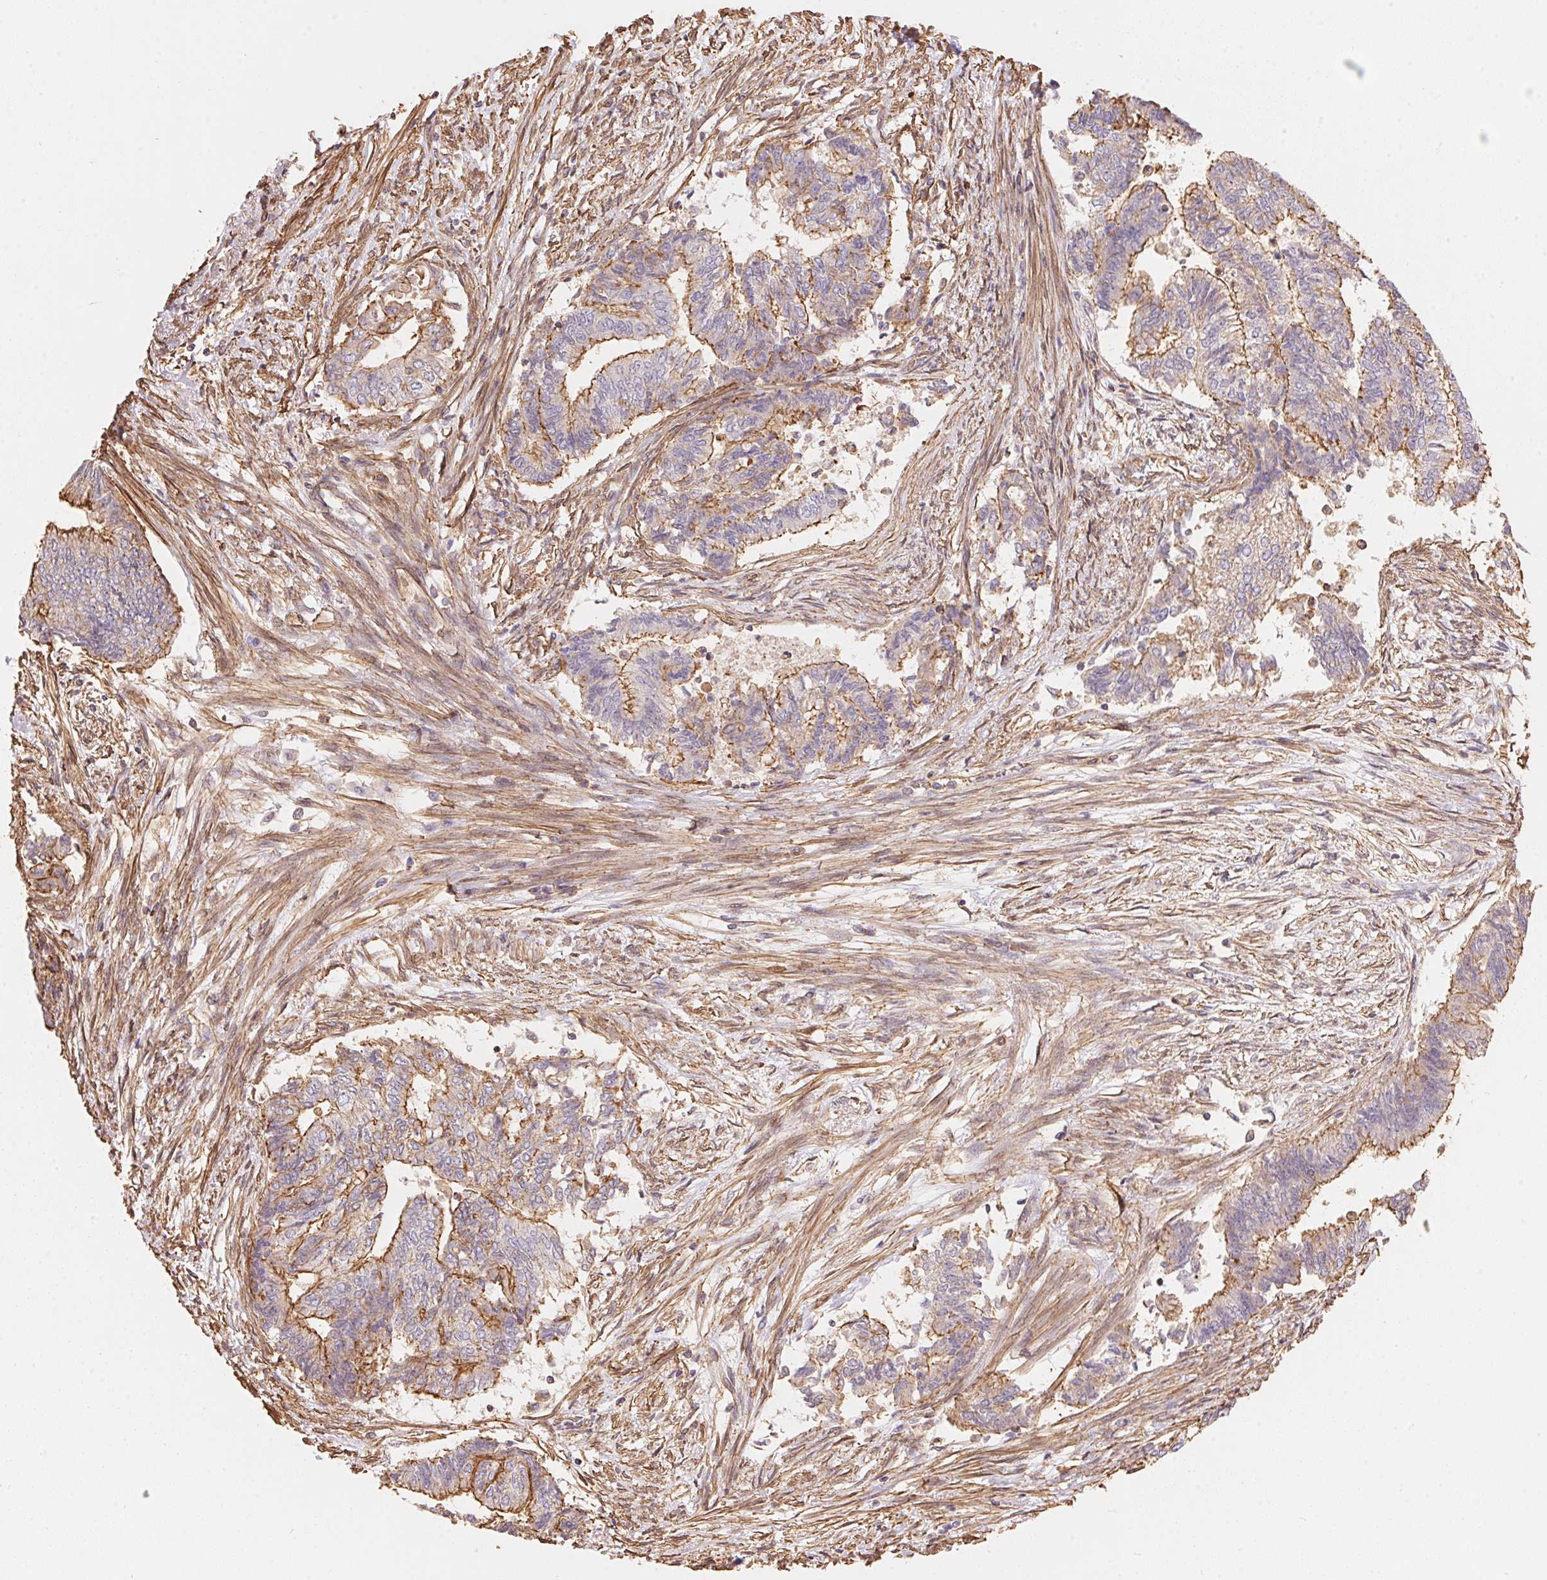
{"staining": {"intensity": "moderate", "quantity": "25%-75%", "location": "cytoplasmic/membranous"}, "tissue": "endometrial cancer", "cell_type": "Tumor cells", "image_type": "cancer", "snomed": [{"axis": "morphology", "description": "Adenocarcinoma, NOS"}, {"axis": "topography", "description": "Endometrium"}], "caption": "Protein analysis of endometrial cancer (adenocarcinoma) tissue shows moderate cytoplasmic/membranous expression in about 25%-75% of tumor cells. The protein of interest is stained brown, and the nuclei are stained in blue (DAB IHC with brightfield microscopy, high magnification).", "gene": "FRAS1", "patient": {"sex": "female", "age": 65}}